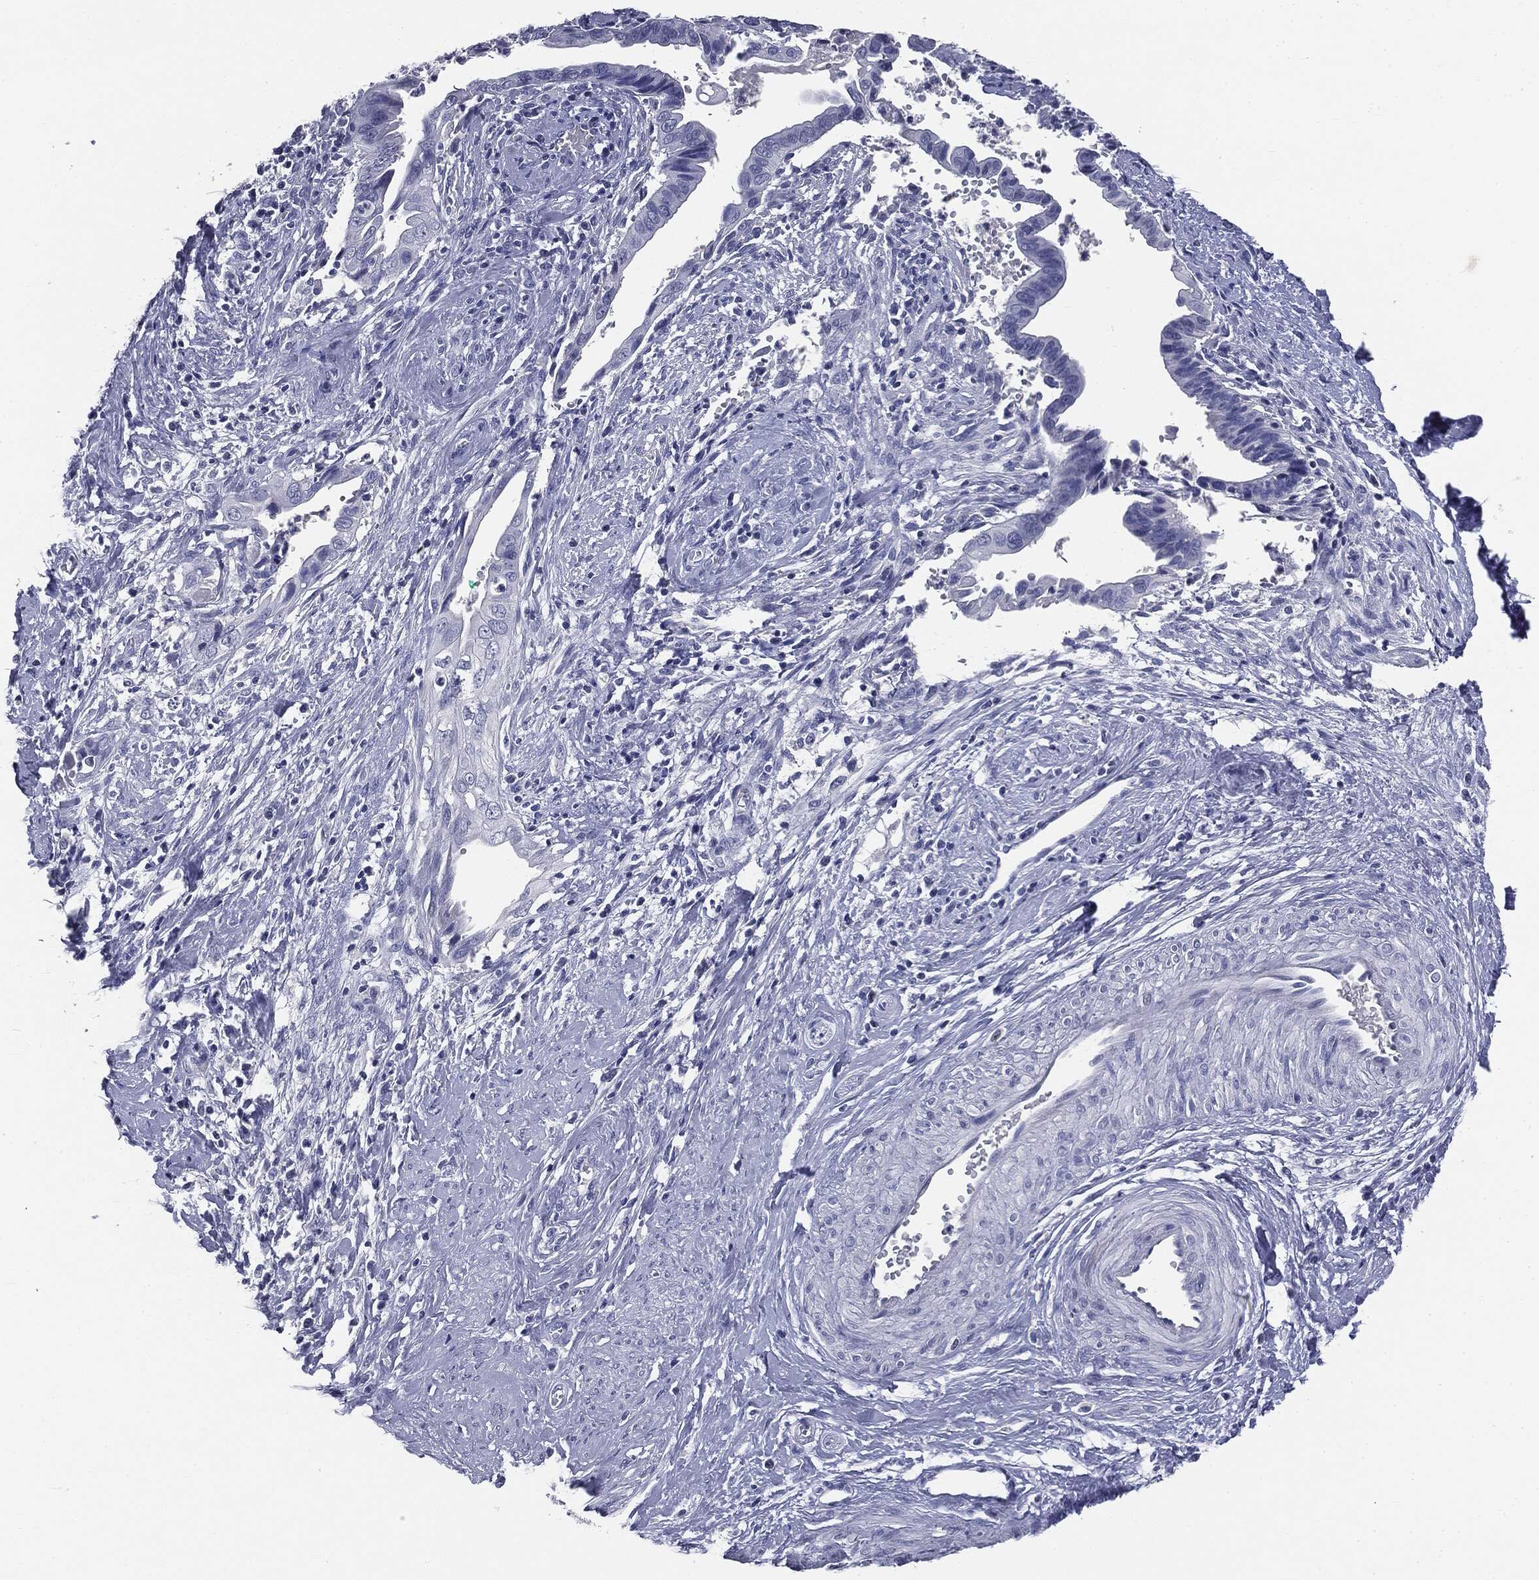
{"staining": {"intensity": "negative", "quantity": "none", "location": "none"}, "tissue": "cervical cancer", "cell_type": "Tumor cells", "image_type": "cancer", "snomed": [{"axis": "morphology", "description": "Adenocarcinoma, NOS"}, {"axis": "topography", "description": "Cervix"}], "caption": "High magnification brightfield microscopy of cervical cancer (adenocarcinoma) stained with DAB (brown) and counterstained with hematoxylin (blue): tumor cells show no significant expression.", "gene": "AFP", "patient": {"sex": "female", "age": 42}}